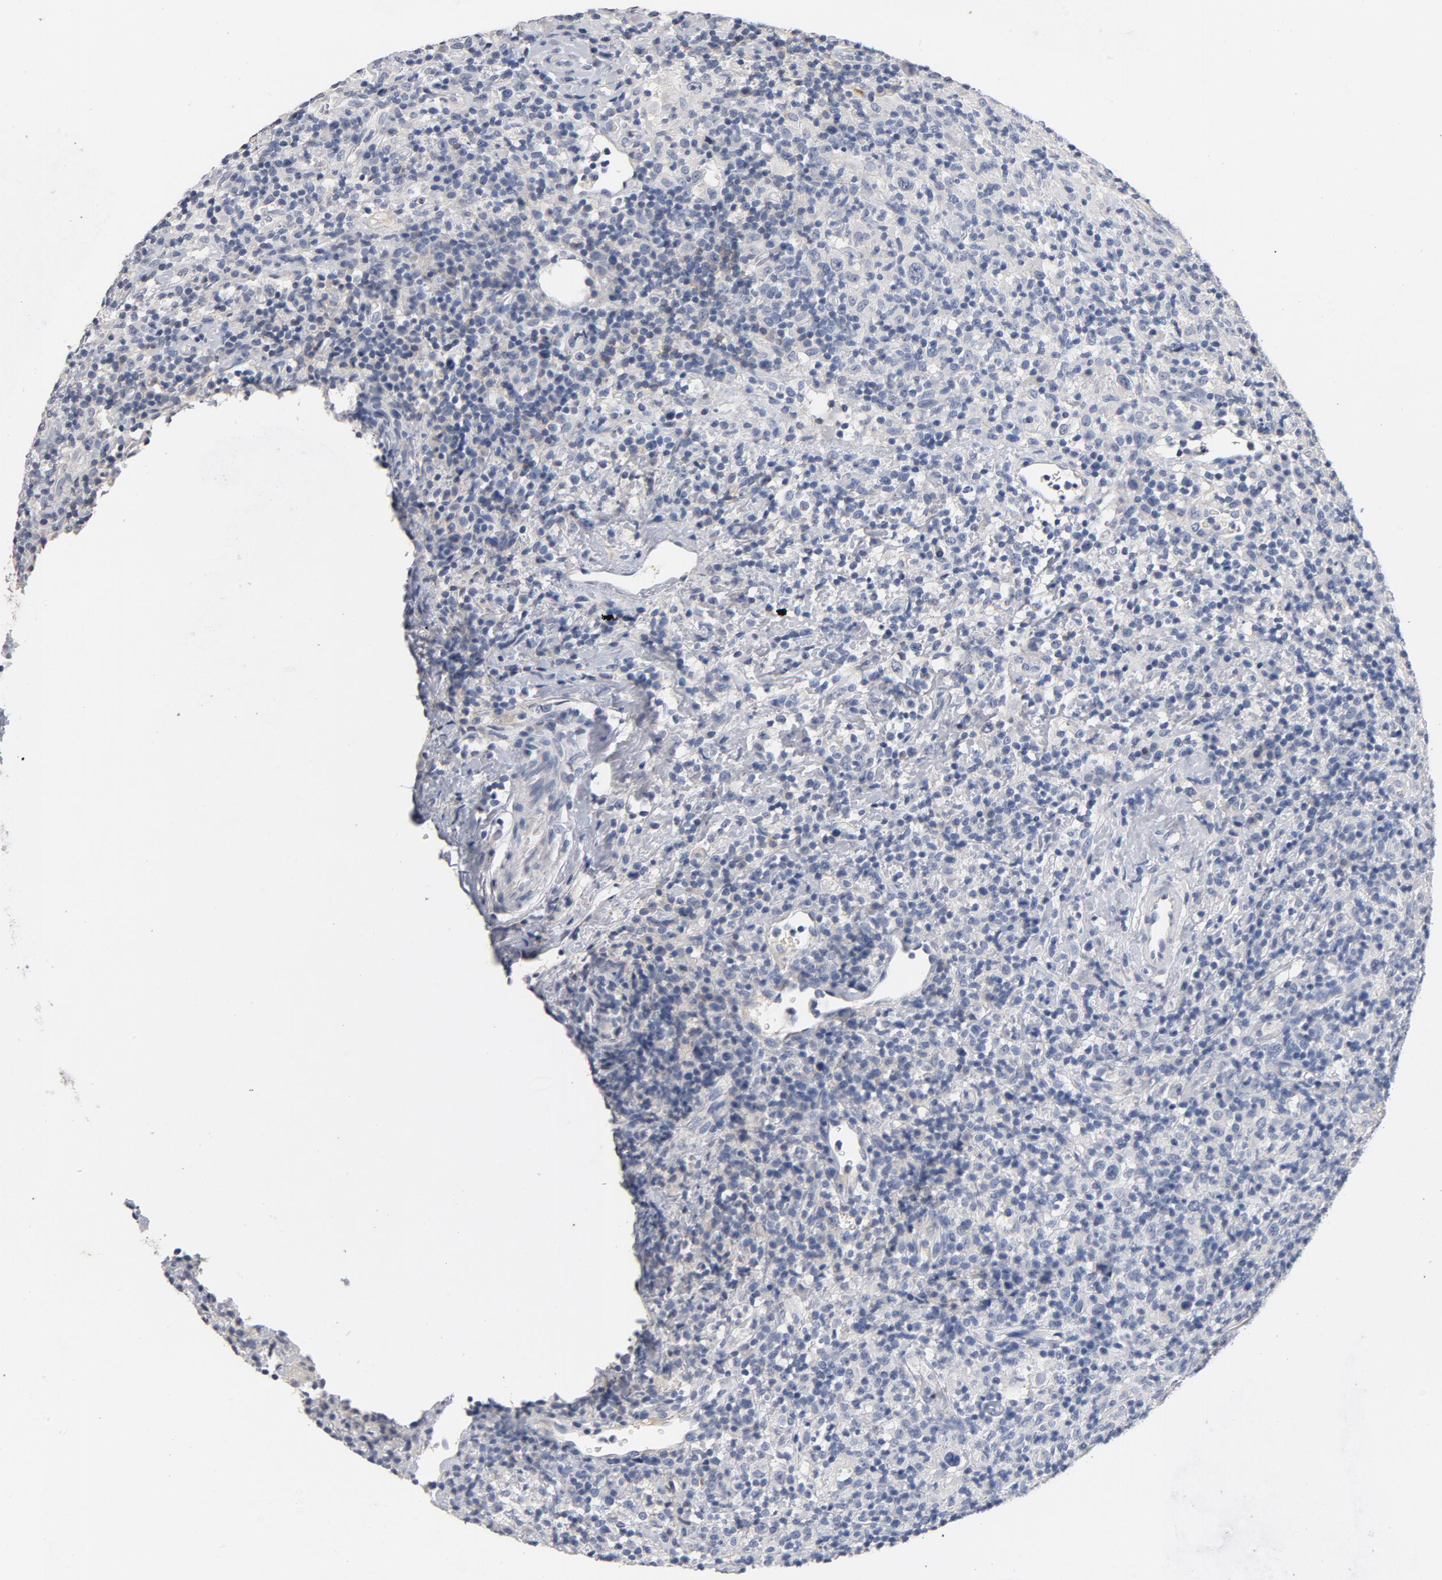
{"staining": {"intensity": "negative", "quantity": "none", "location": "none"}, "tissue": "lymphoma", "cell_type": "Tumor cells", "image_type": "cancer", "snomed": [{"axis": "morphology", "description": "Hodgkin's disease, NOS"}, {"axis": "topography", "description": "Lymph node"}], "caption": "Tumor cells show no significant protein positivity in lymphoma.", "gene": "ZCCHC13", "patient": {"sex": "male", "age": 65}}